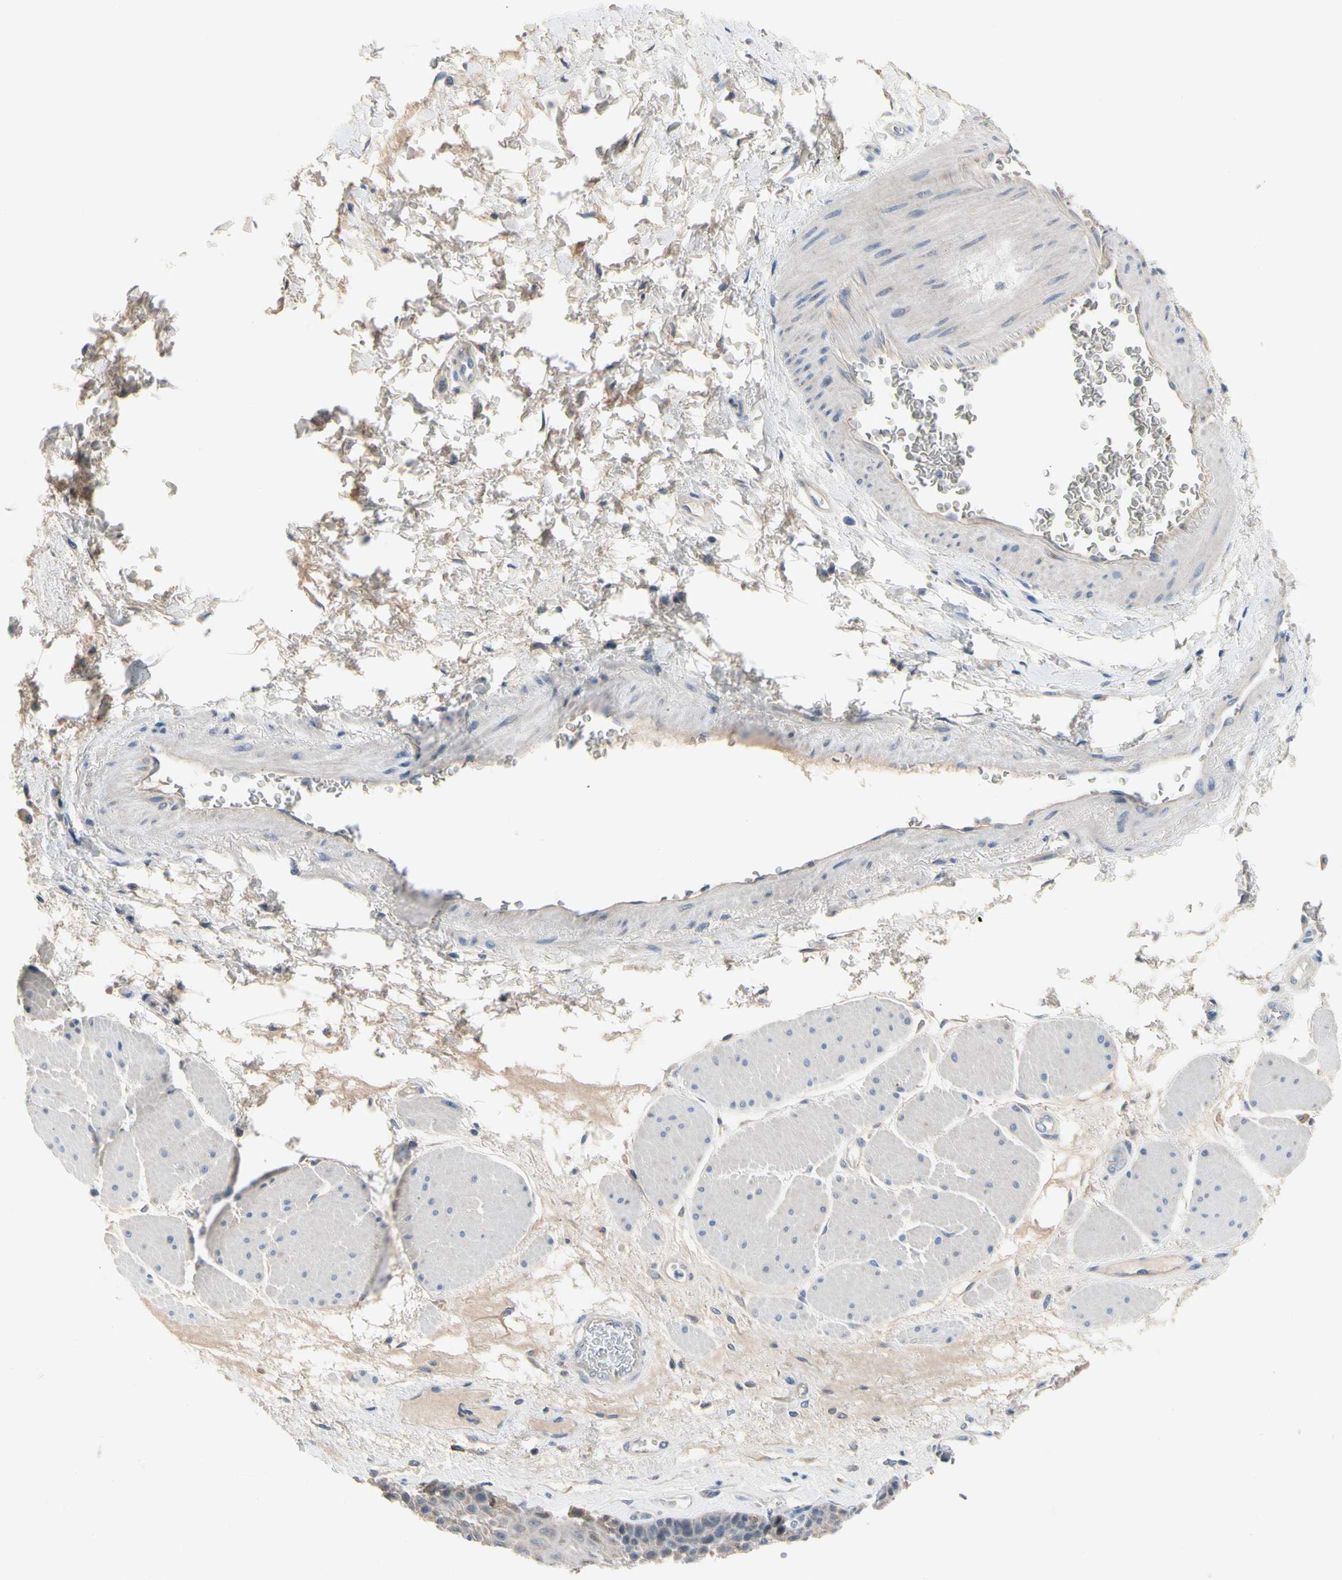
{"staining": {"intensity": "weak", "quantity": ">75%", "location": "cytoplasmic/membranous"}, "tissue": "esophagus", "cell_type": "Squamous epithelial cells", "image_type": "normal", "snomed": [{"axis": "morphology", "description": "Normal tissue, NOS"}, {"axis": "topography", "description": "Esophagus"}], "caption": "IHC (DAB (3,3'-diaminobenzidine)) staining of normal human esophagus exhibits weak cytoplasmic/membranous protein staining in approximately >75% of squamous epithelial cells. (DAB = brown stain, brightfield microscopy at high magnification).", "gene": "GAS6", "patient": {"sex": "female", "age": 72}}